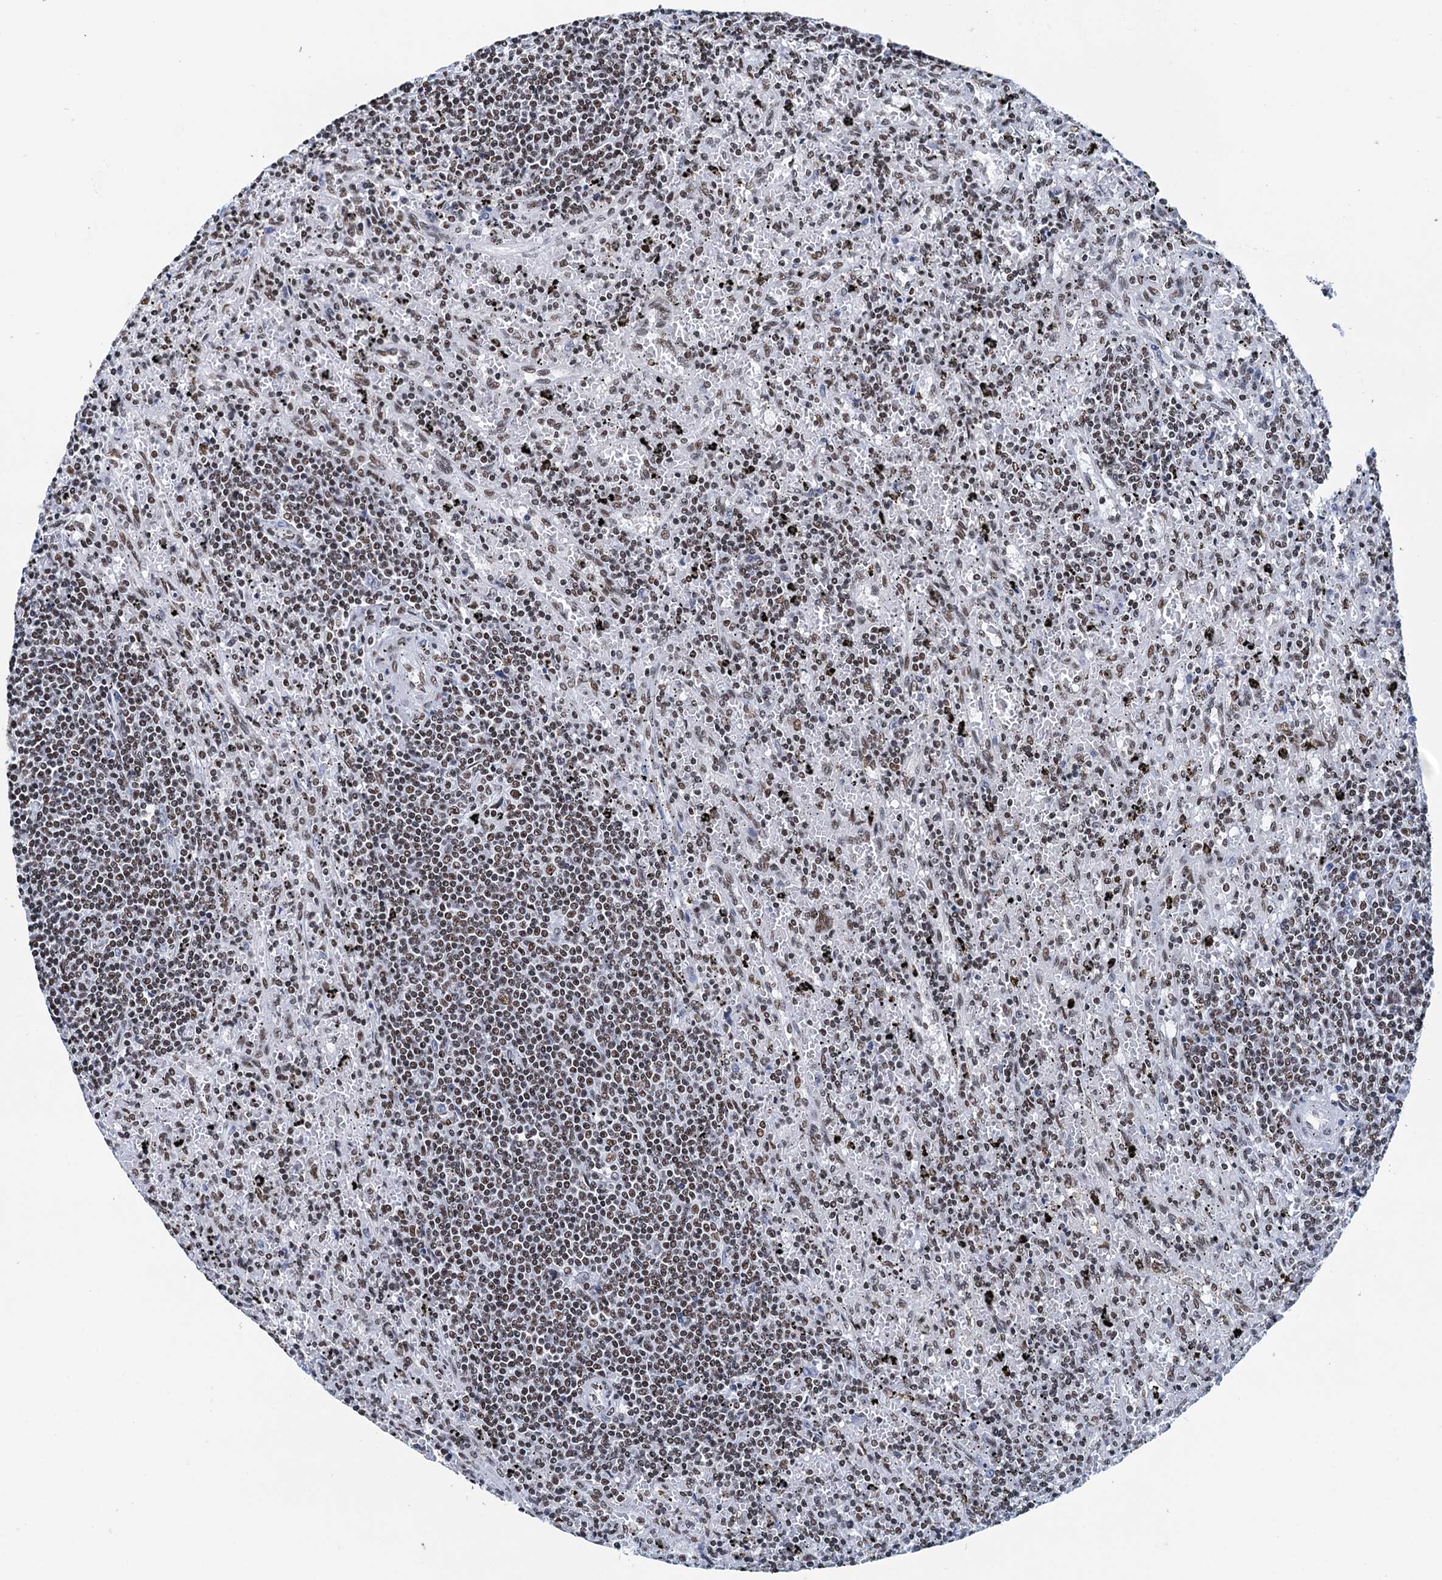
{"staining": {"intensity": "moderate", "quantity": ">75%", "location": "nuclear"}, "tissue": "lymphoma", "cell_type": "Tumor cells", "image_type": "cancer", "snomed": [{"axis": "morphology", "description": "Malignant lymphoma, non-Hodgkin's type, Low grade"}, {"axis": "topography", "description": "Spleen"}], "caption": "Protein staining of lymphoma tissue reveals moderate nuclear positivity in about >75% of tumor cells.", "gene": "SLTM", "patient": {"sex": "male", "age": 76}}